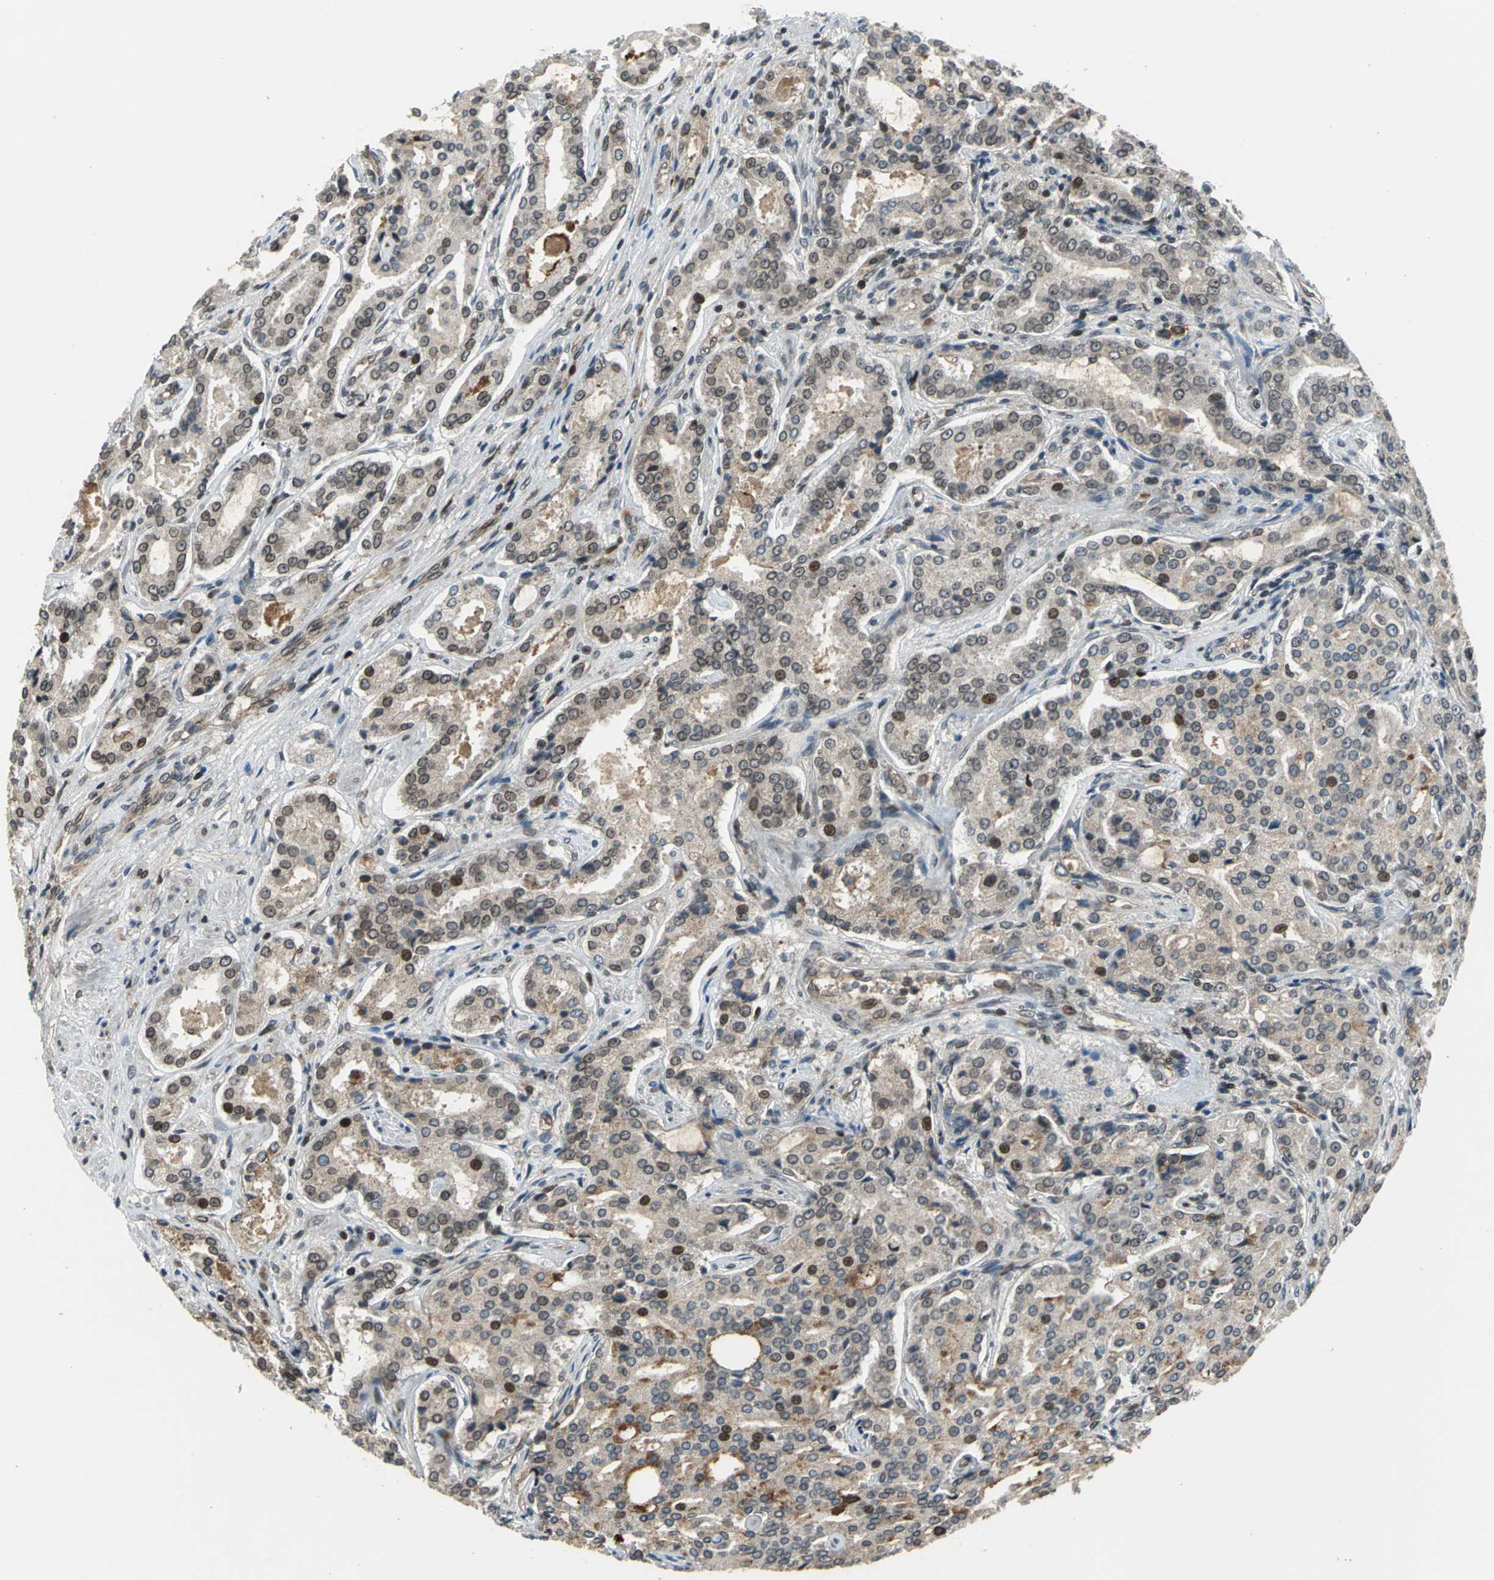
{"staining": {"intensity": "strong", "quantity": "<25%", "location": "cytoplasmic/membranous,nuclear"}, "tissue": "prostate cancer", "cell_type": "Tumor cells", "image_type": "cancer", "snomed": [{"axis": "morphology", "description": "Adenocarcinoma, High grade"}, {"axis": "topography", "description": "Prostate"}], "caption": "Protein expression analysis of prostate cancer (high-grade adenocarcinoma) exhibits strong cytoplasmic/membranous and nuclear positivity in approximately <25% of tumor cells. The protein of interest is shown in brown color, while the nuclei are stained blue.", "gene": "BRIP1", "patient": {"sex": "male", "age": 72}}